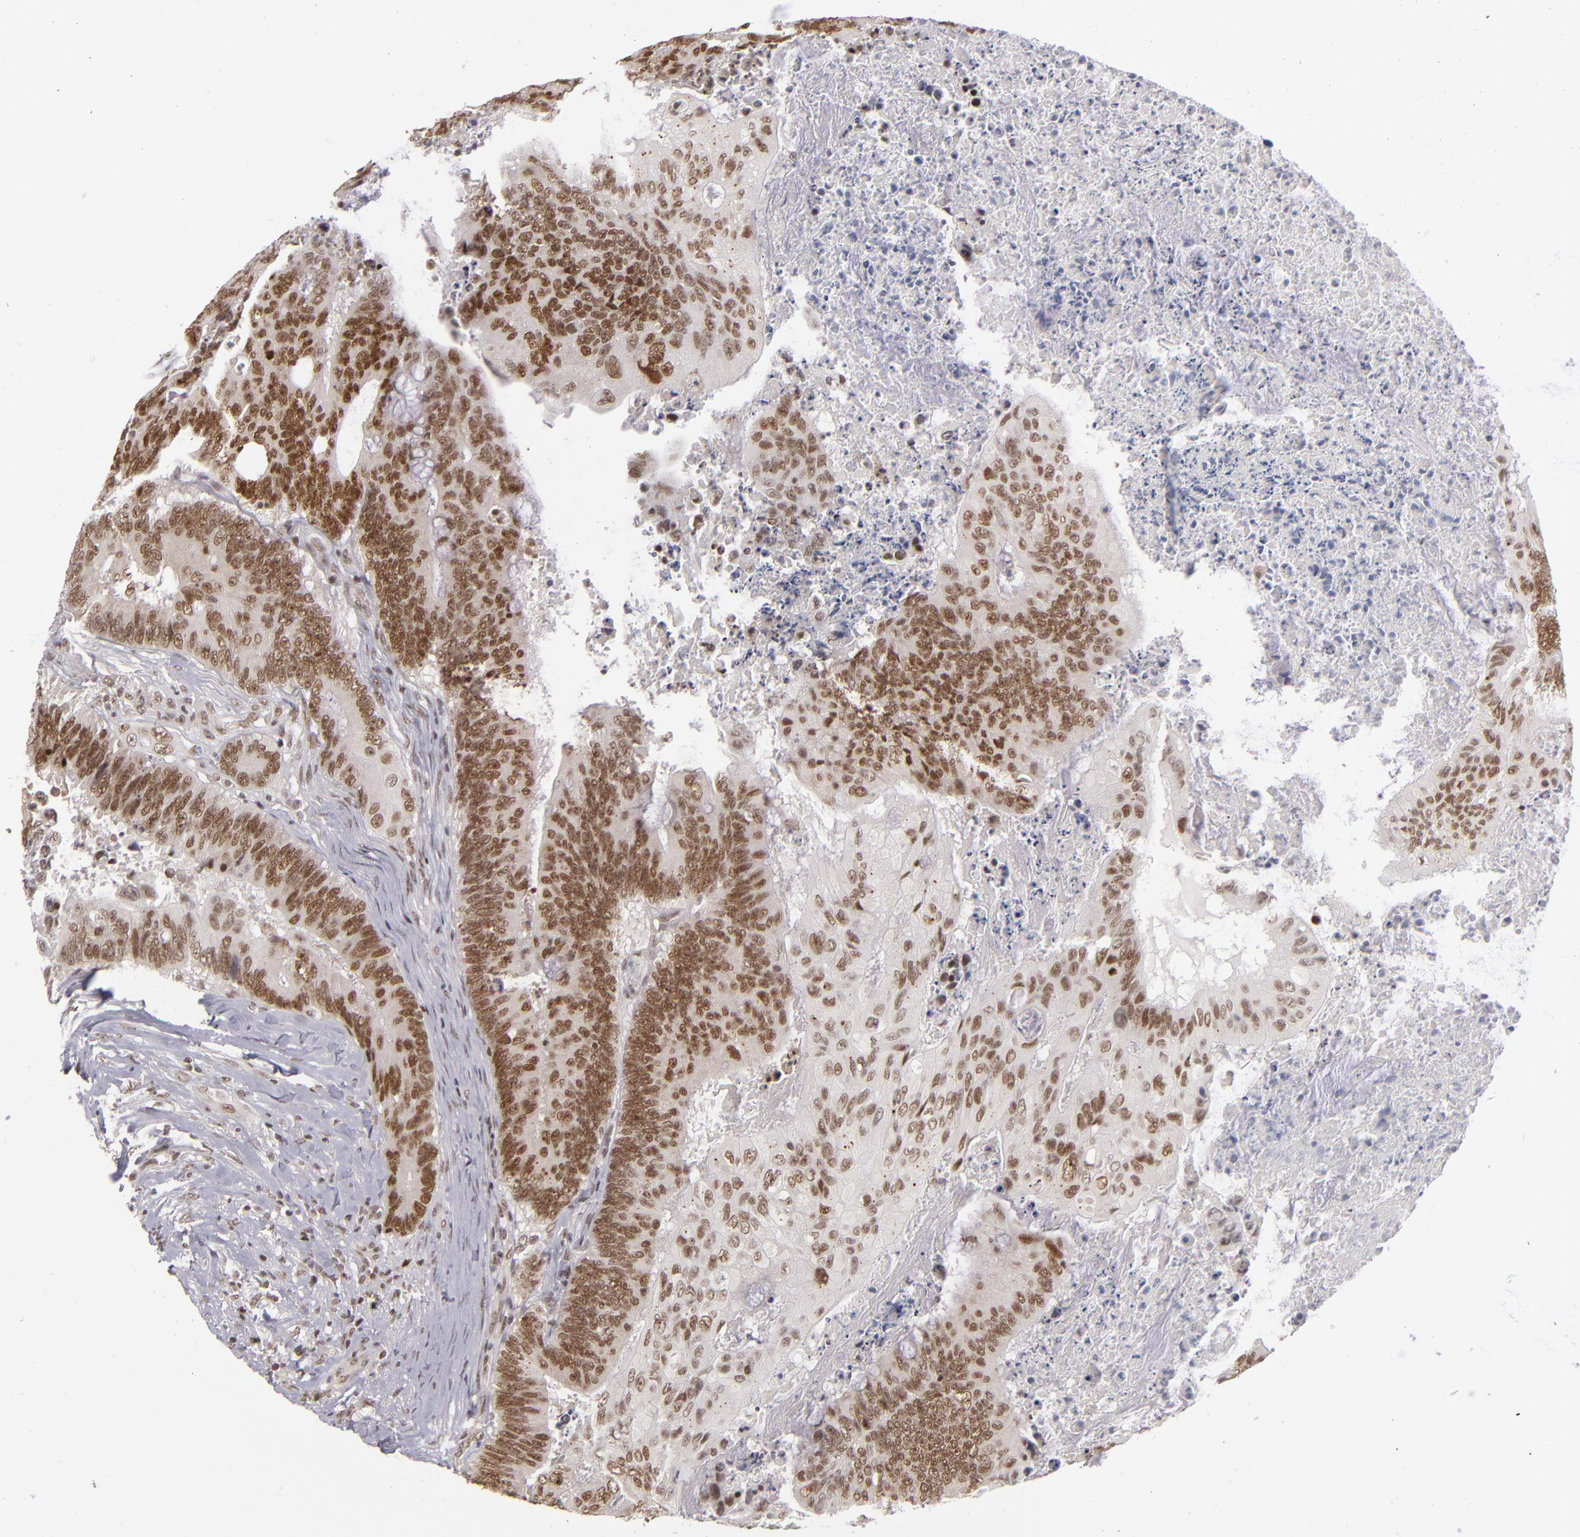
{"staining": {"intensity": "moderate", "quantity": ">75%", "location": "nuclear"}, "tissue": "colorectal cancer", "cell_type": "Tumor cells", "image_type": "cancer", "snomed": [{"axis": "morphology", "description": "Adenocarcinoma, NOS"}, {"axis": "topography", "description": "Colon"}], "caption": "Tumor cells show medium levels of moderate nuclear expression in about >75% of cells in colorectal cancer.", "gene": "MLLT3", "patient": {"sex": "male", "age": 65}}